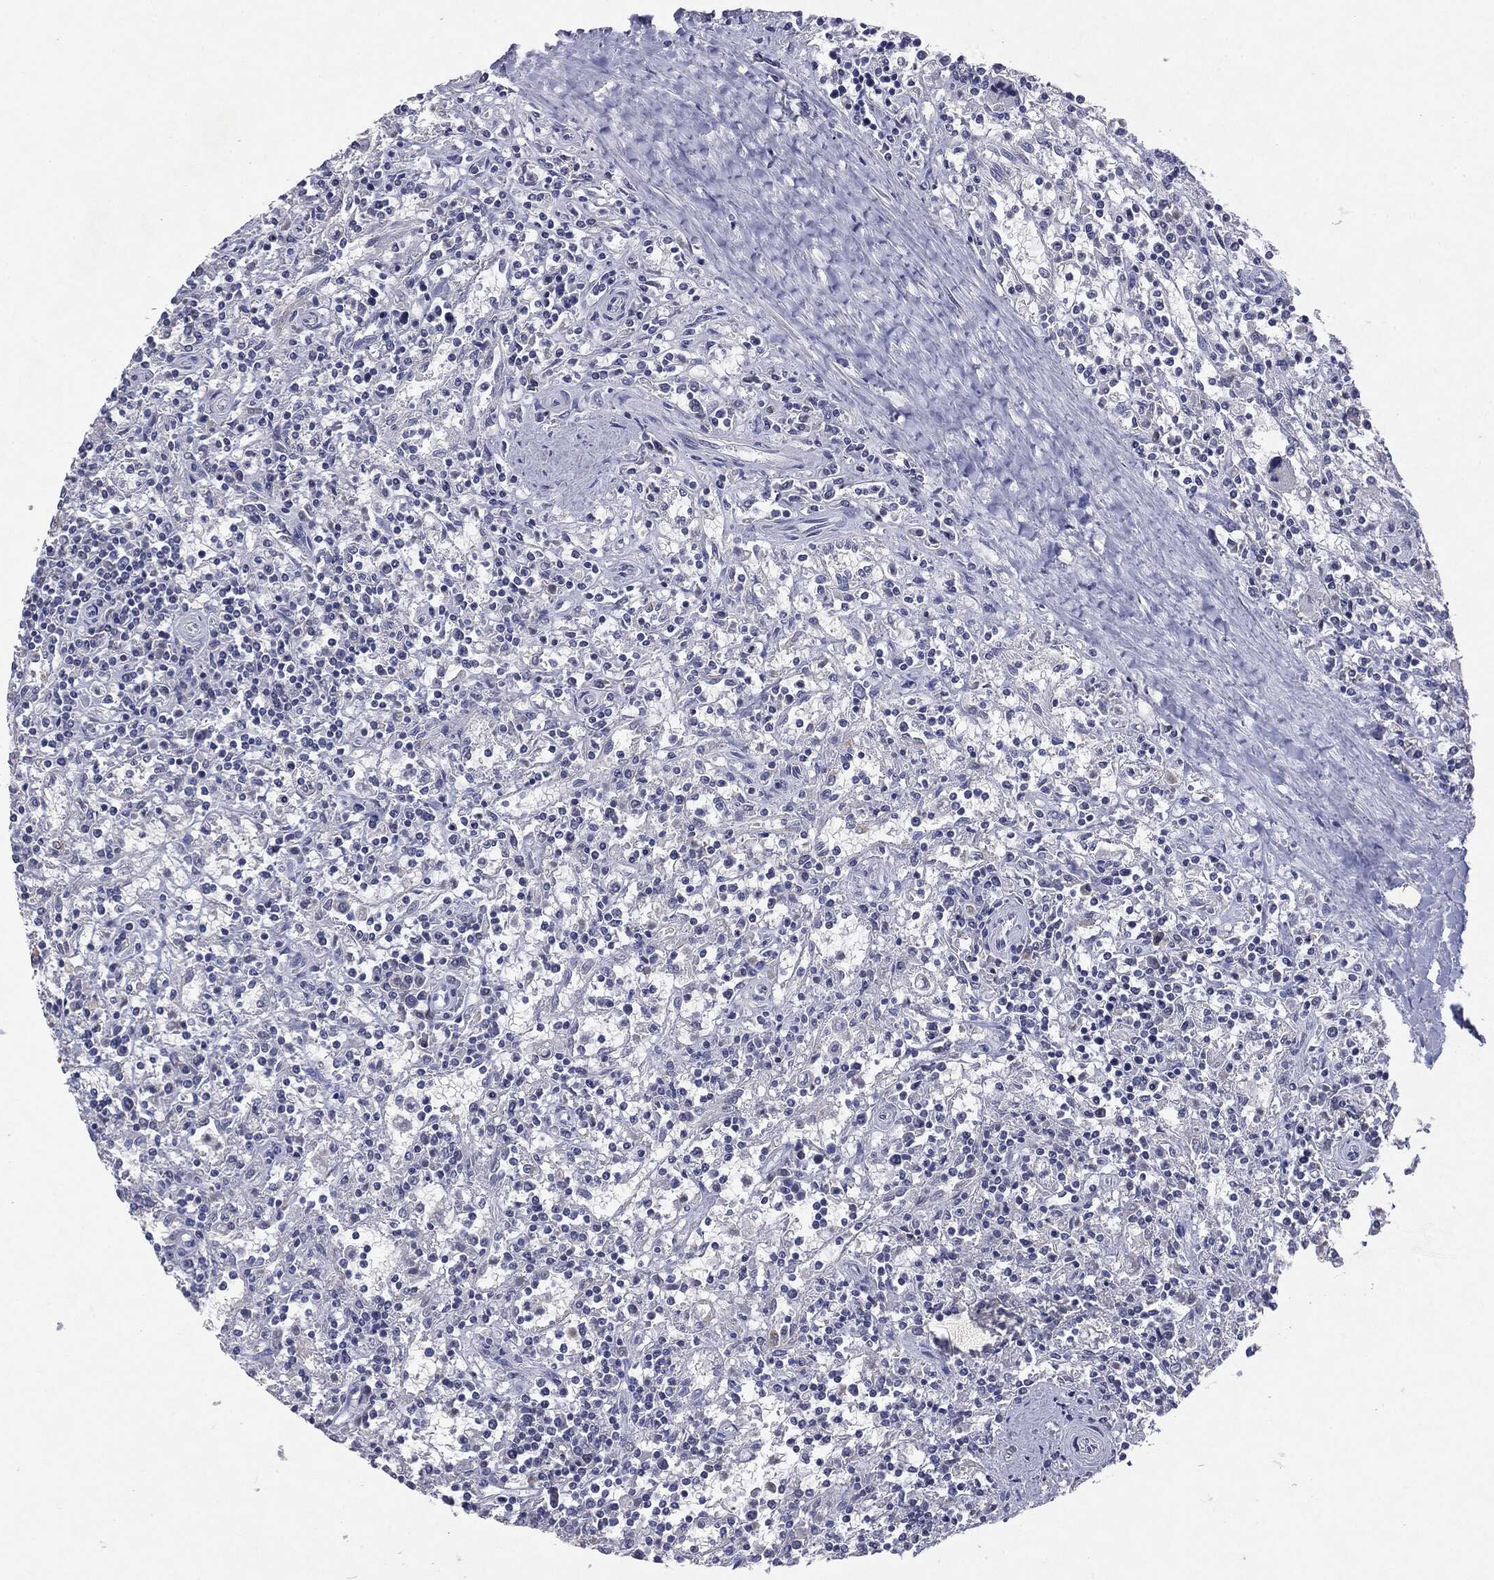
{"staining": {"intensity": "negative", "quantity": "none", "location": "none"}, "tissue": "lymphoma", "cell_type": "Tumor cells", "image_type": "cancer", "snomed": [{"axis": "morphology", "description": "Malignant lymphoma, non-Hodgkin's type, Low grade"}, {"axis": "topography", "description": "Spleen"}], "caption": "IHC of human lymphoma reveals no positivity in tumor cells.", "gene": "KIF2C", "patient": {"sex": "male", "age": 62}}